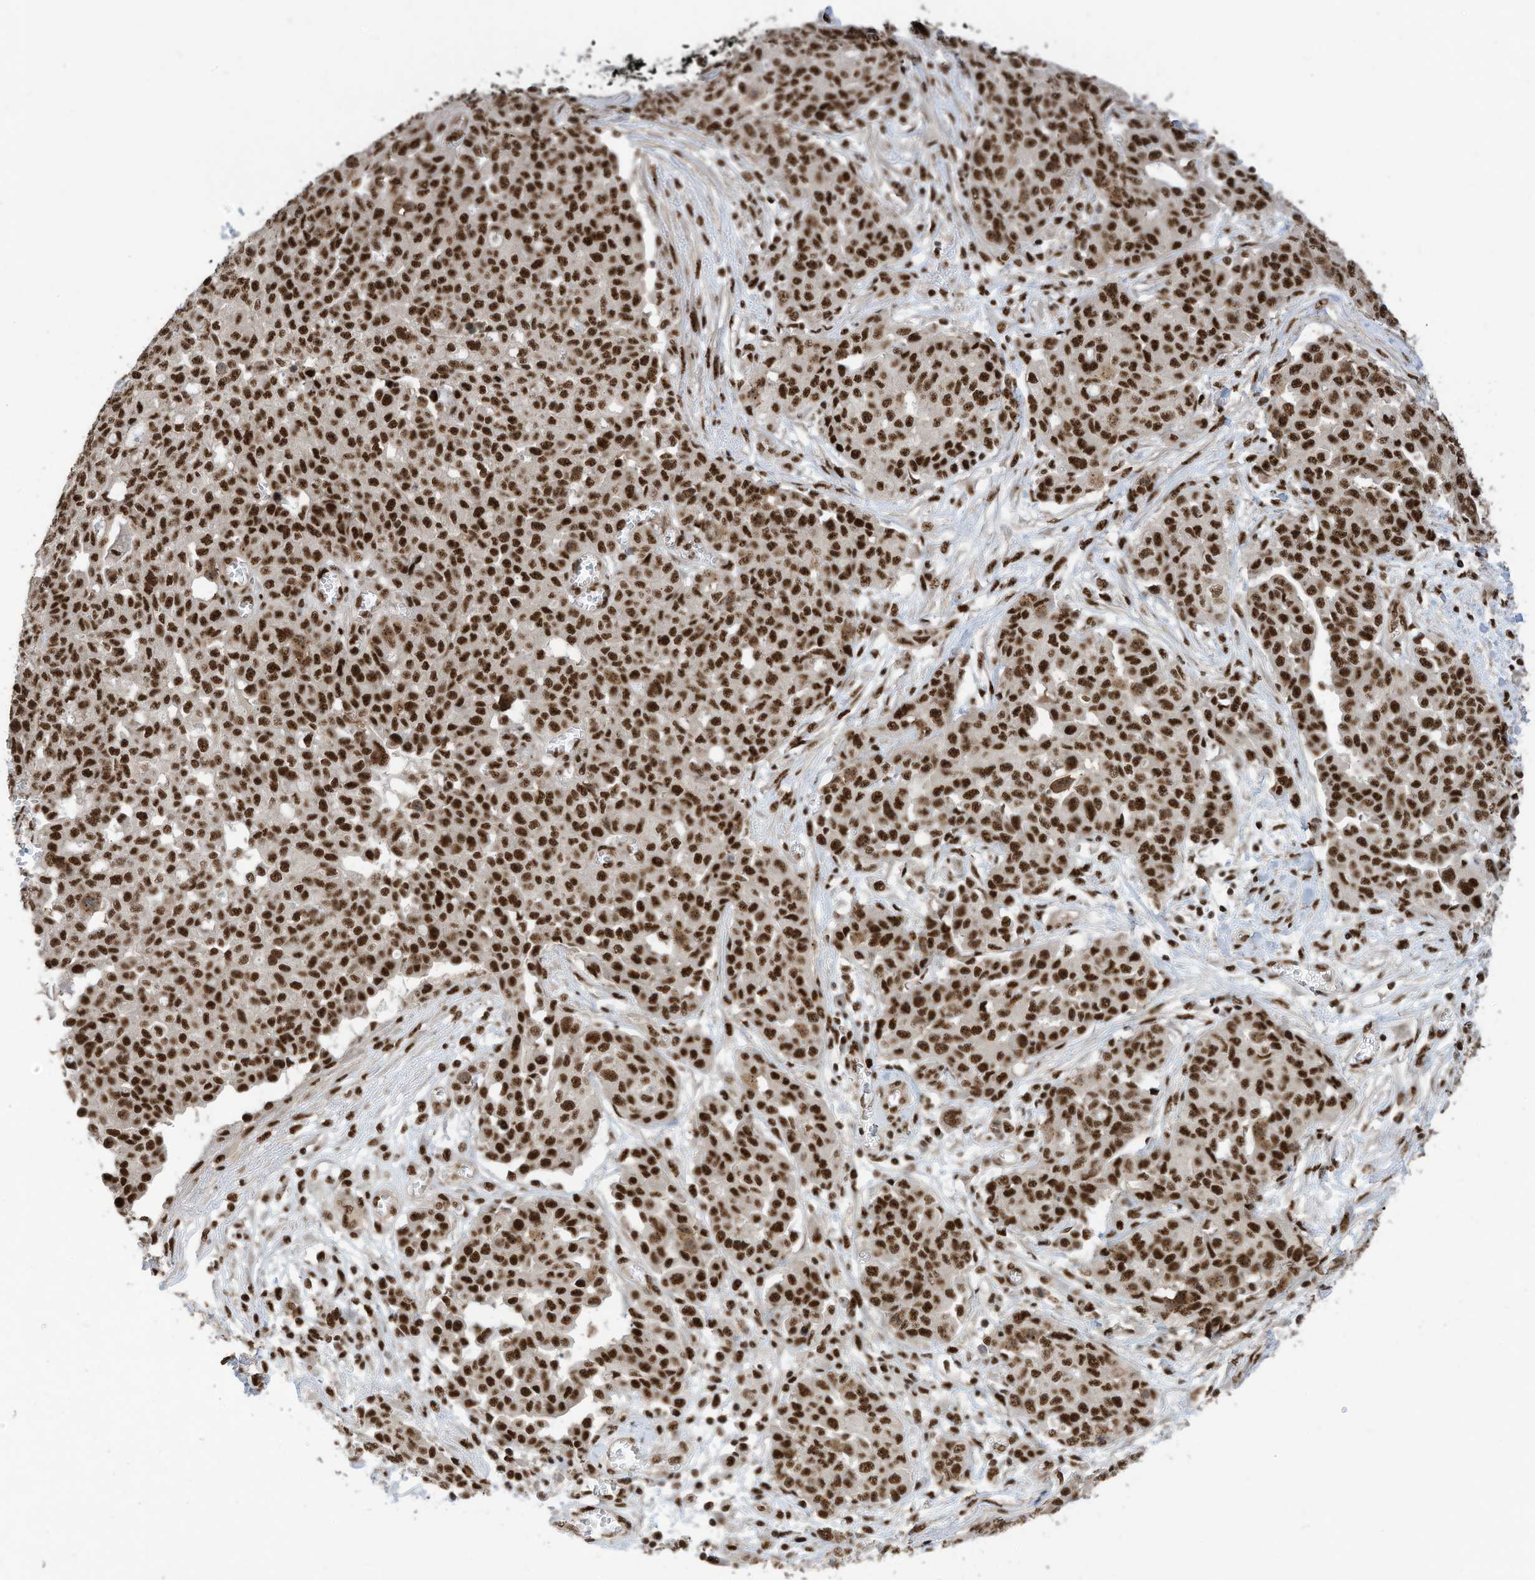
{"staining": {"intensity": "strong", "quantity": ">75%", "location": "nuclear"}, "tissue": "ovarian cancer", "cell_type": "Tumor cells", "image_type": "cancer", "snomed": [{"axis": "morphology", "description": "Cystadenocarcinoma, serous, NOS"}, {"axis": "topography", "description": "Soft tissue"}, {"axis": "topography", "description": "Ovary"}], "caption": "Ovarian cancer was stained to show a protein in brown. There is high levels of strong nuclear expression in approximately >75% of tumor cells.", "gene": "SF3A3", "patient": {"sex": "female", "age": 57}}